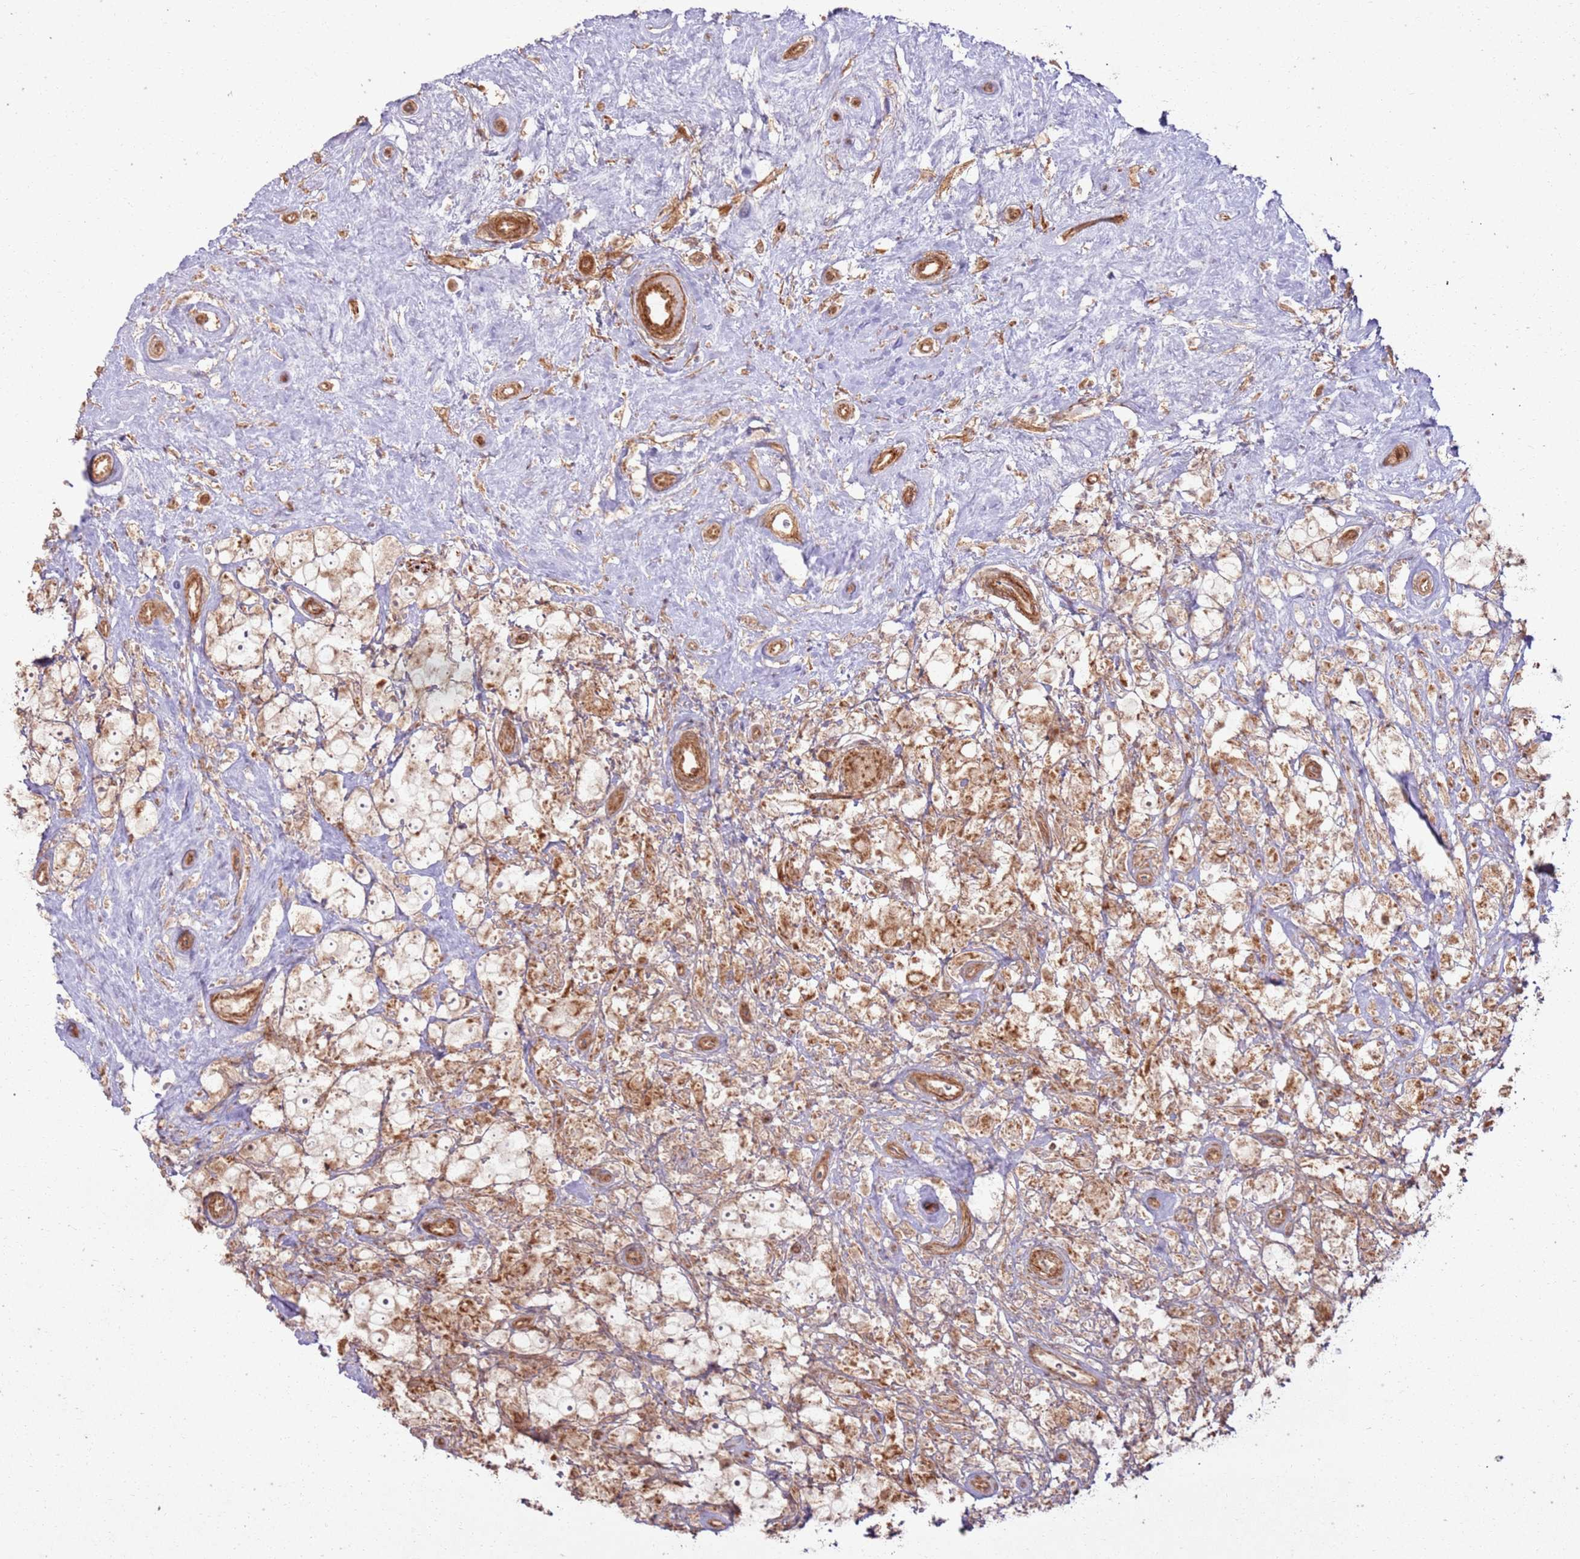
{"staining": {"intensity": "moderate", "quantity": ">75%", "location": "cytoplasmic/membranous,nuclear"}, "tissue": "testis cancer", "cell_type": "Tumor cells", "image_type": "cancer", "snomed": [{"axis": "morphology", "description": "Seminoma, NOS"}, {"axis": "topography", "description": "Testis"}], "caption": "Protein staining demonstrates moderate cytoplasmic/membranous and nuclear positivity in about >75% of tumor cells in testis seminoma.", "gene": "ZNF623", "patient": {"sex": "male", "age": 49}}